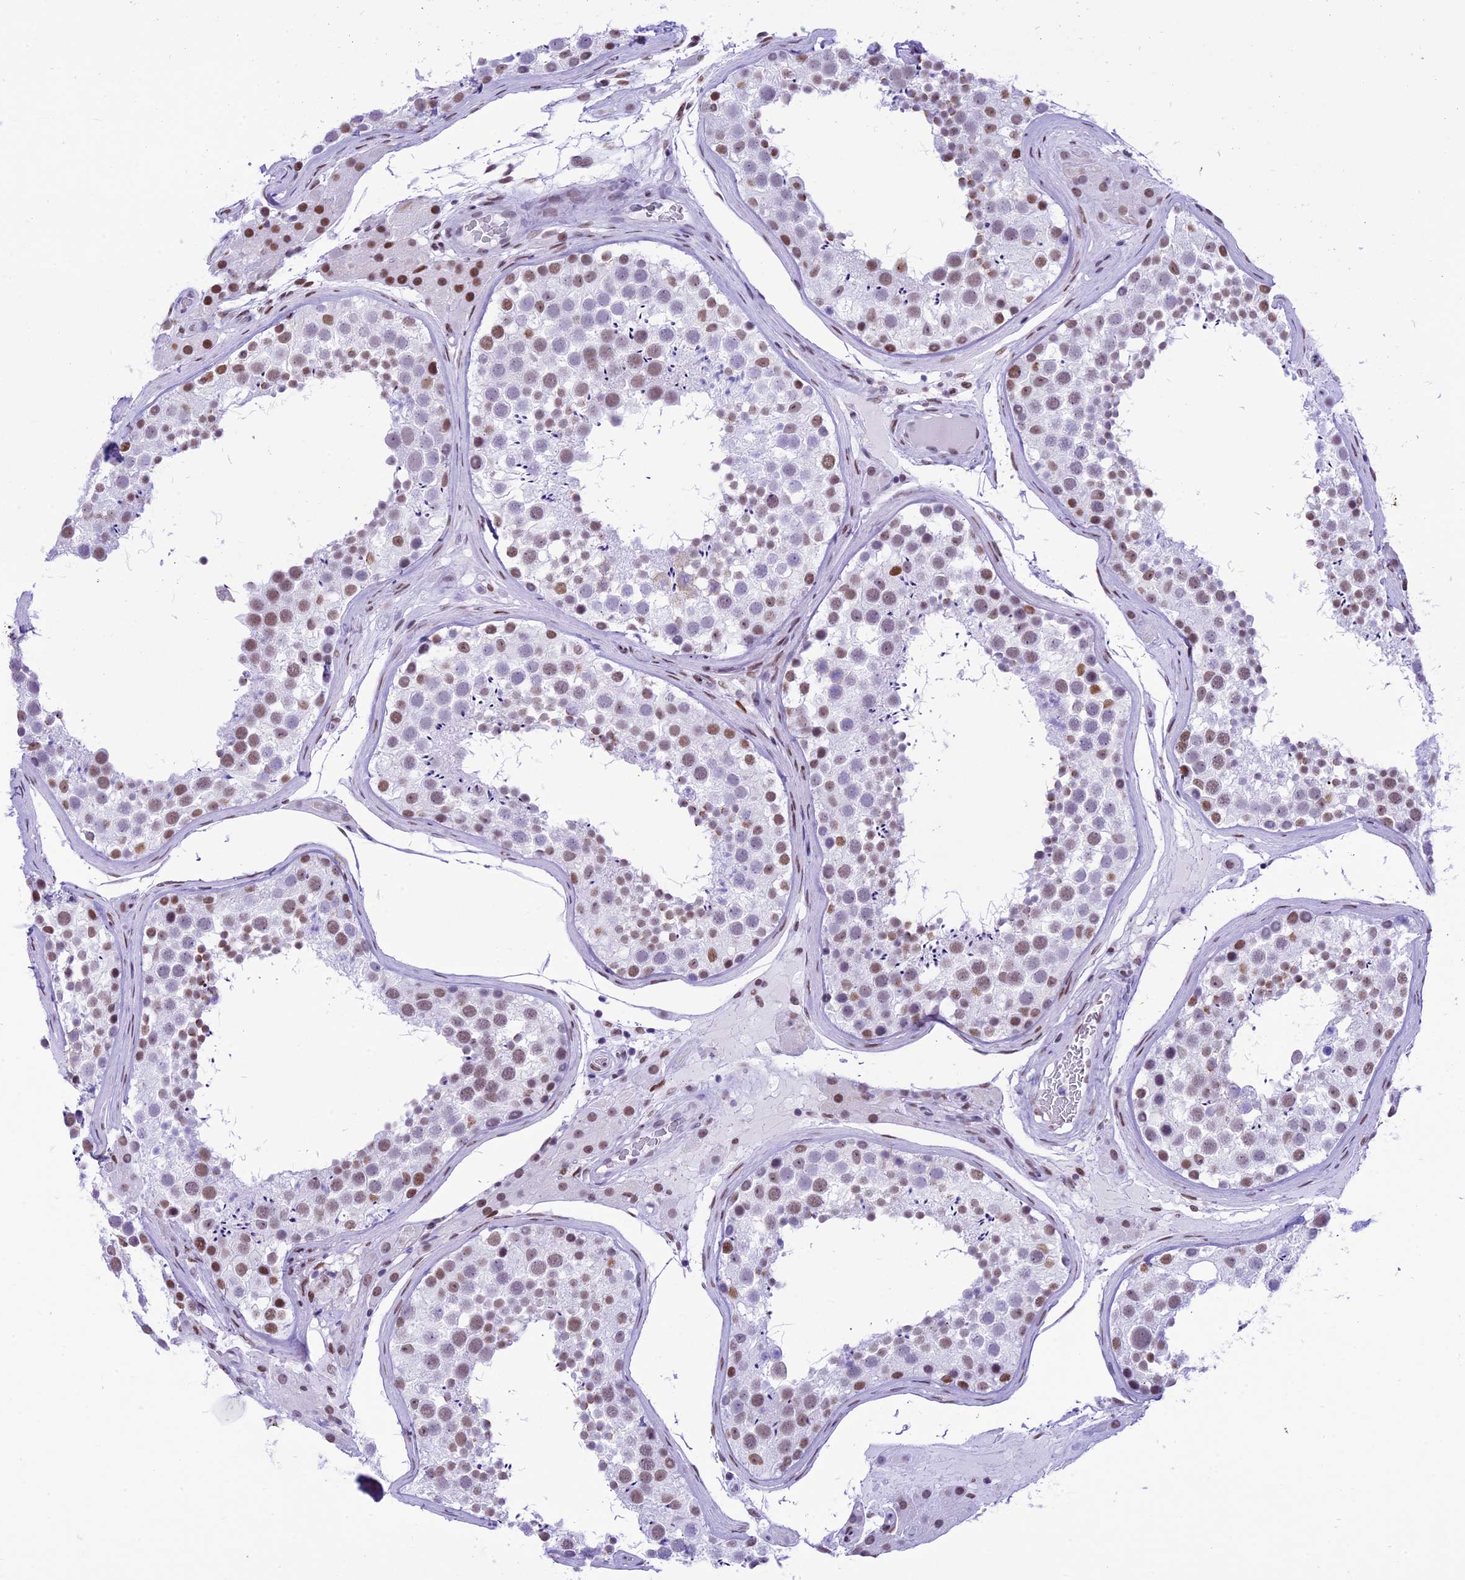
{"staining": {"intensity": "moderate", "quantity": "<25%", "location": "nuclear"}, "tissue": "testis", "cell_type": "Cells in seminiferous ducts", "image_type": "normal", "snomed": [{"axis": "morphology", "description": "Normal tissue, NOS"}, {"axis": "topography", "description": "Testis"}], "caption": "A micrograph of testis stained for a protein exhibits moderate nuclear brown staining in cells in seminiferous ducts. (brown staining indicates protein expression, while blue staining denotes nuclei).", "gene": "RPS6KB1", "patient": {"sex": "male", "age": 46}}